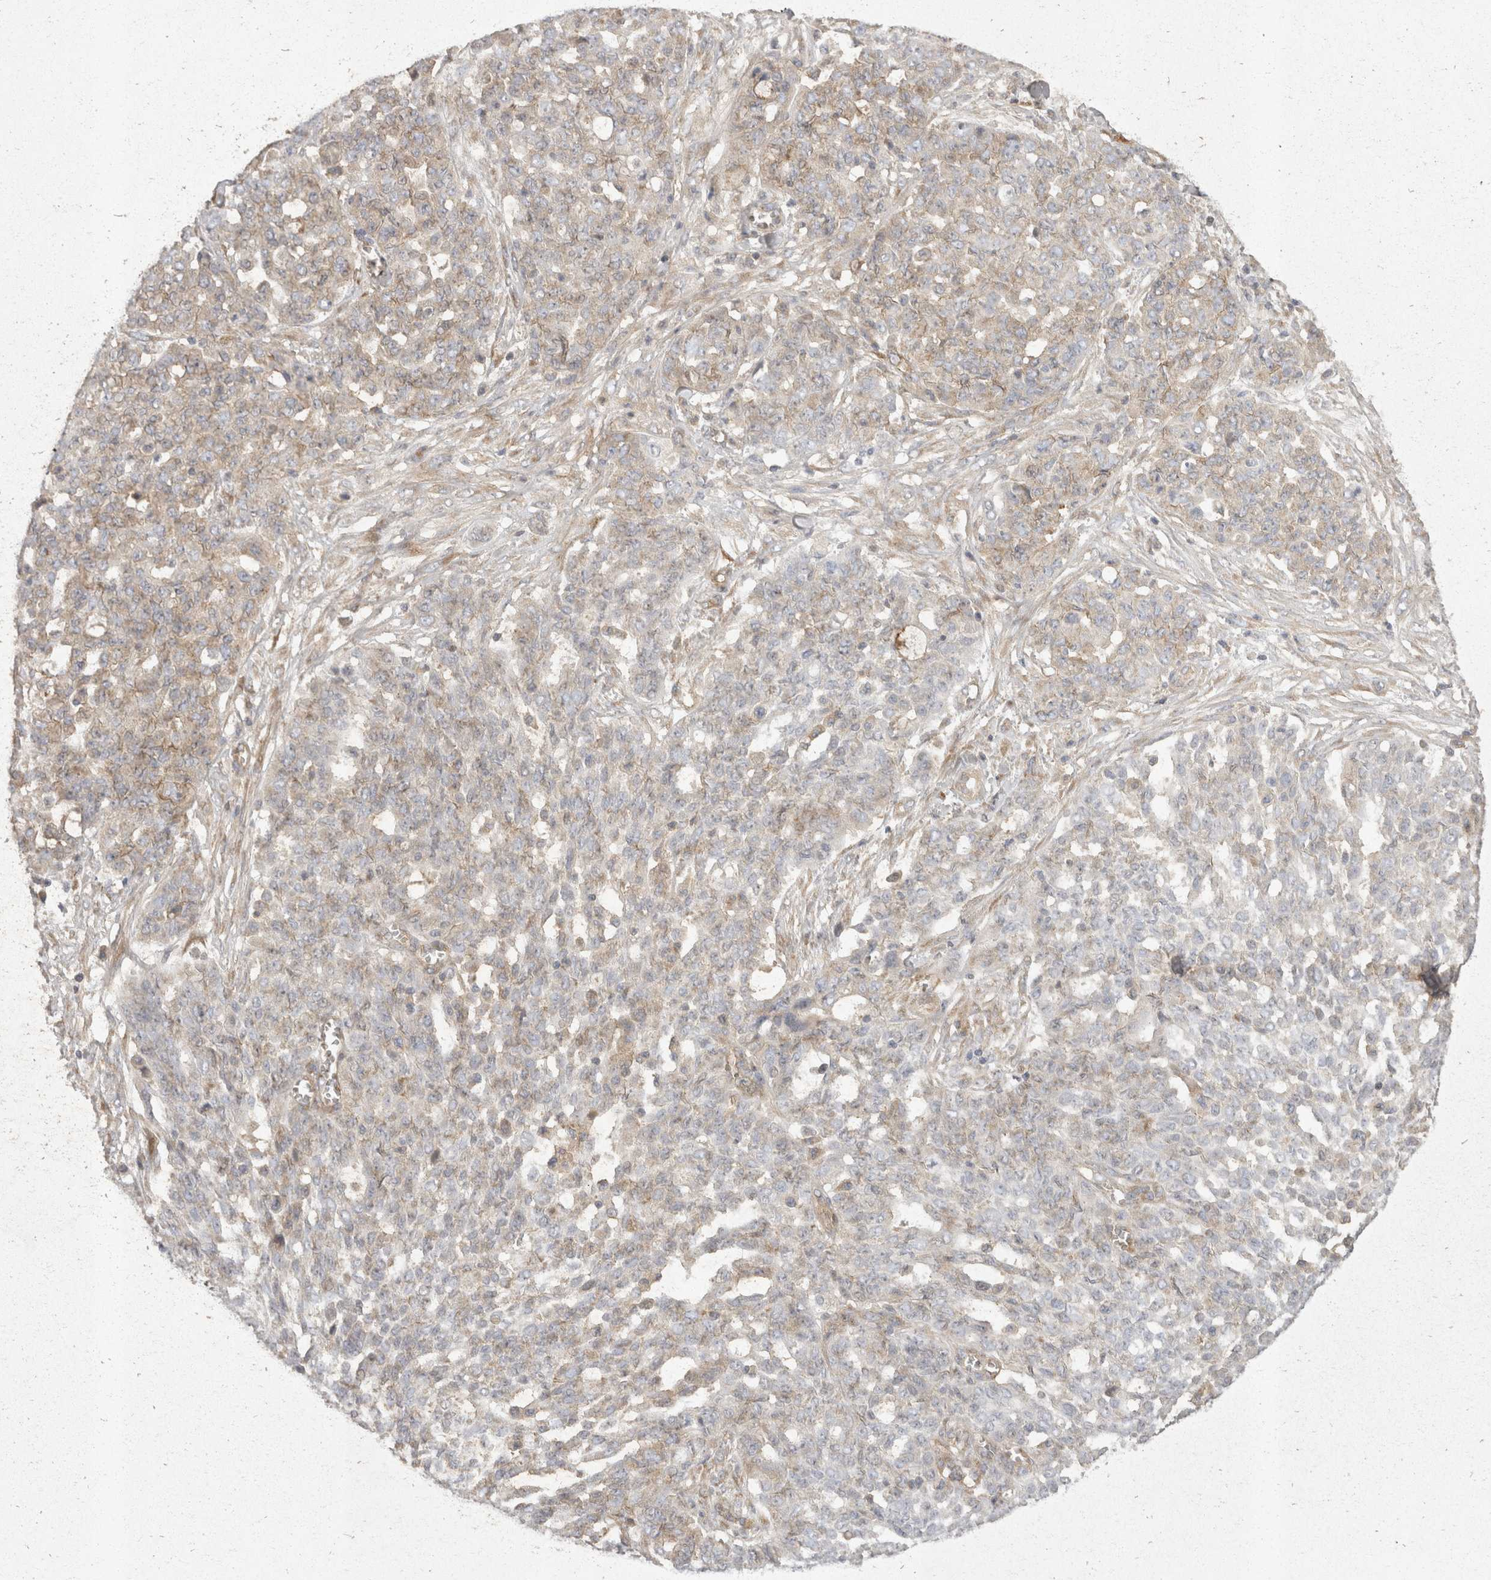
{"staining": {"intensity": "weak", "quantity": "25%-75%", "location": "cytoplasmic/membranous"}, "tissue": "ovarian cancer", "cell_type": "Tumor cells", "image_type": "cancer", "snomed": [{"axis": "morphology", "description": "Cystadenocarcinoma, serous, NOS"}, {"axis": "topography", "description": "Soft tissue"}, {"axis": "topography", "description": "Ovary"}], "caption": "A brown stain shows weak cytoplasmic/membranous staining of a protein in human ovarian cancer (serous cystadenocarcinoma) tumor cells. Nuclei are stained in blue.", "gene": "EIF4G3", "patient": {"sex": "female", "age": 57}}